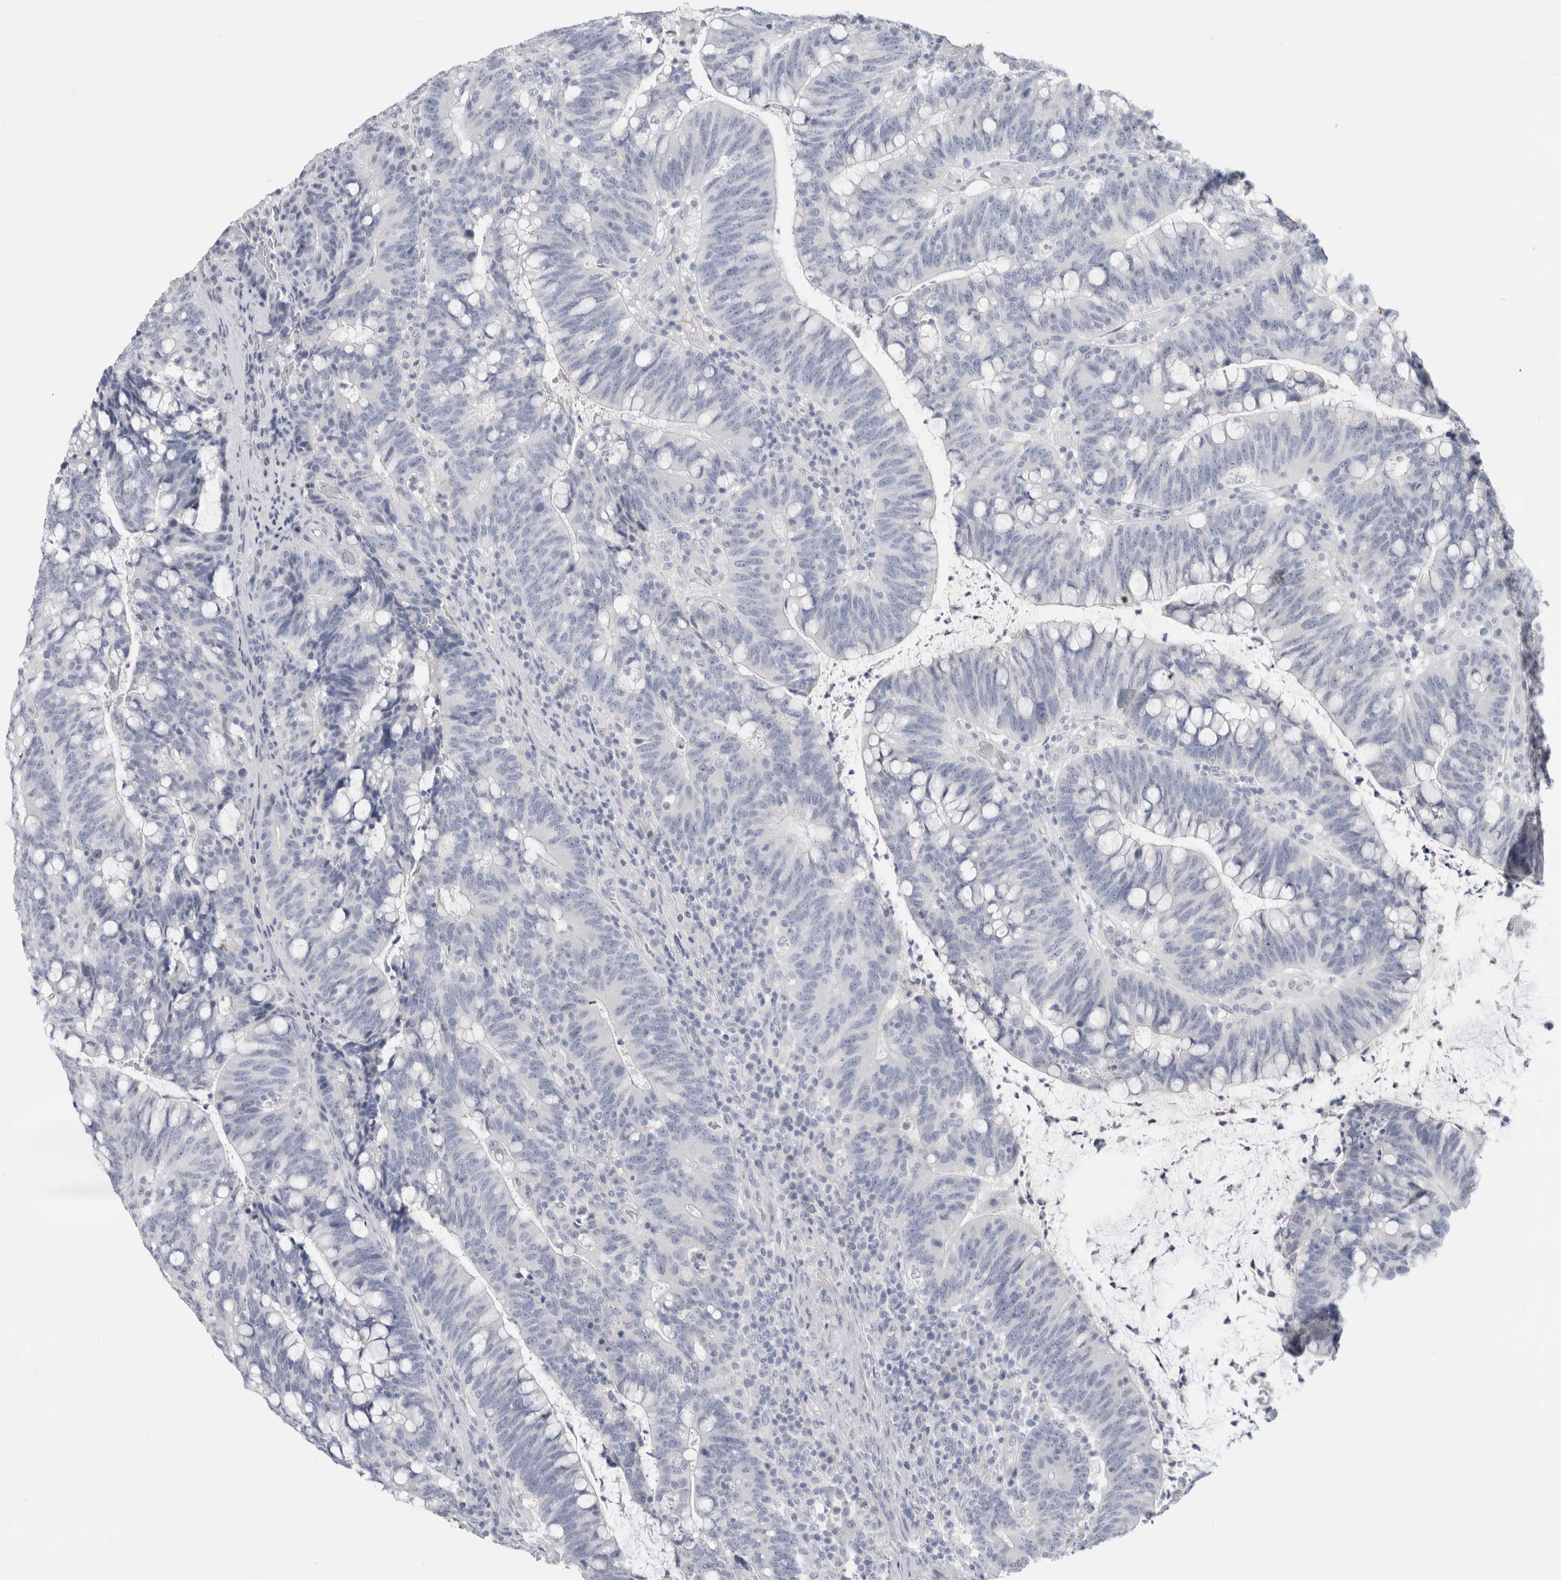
{"staining": {"intensity": "negative", "quantity": "none", "location": "none"}, "tissue": "colorectal cancer", "cell_type": "Tumor cells", "image_type": "cancer", "snomed": [{"axis": "morphology", "description": "Adenocarcinoma, NOS"}, {"axis": "topography", "description": "Colon"}], "caption": "Colorectal cancer stained for a protein using immunohistochemistry (IHC) shows no positivity tumor cells.", "gene": "SLC6A1", "patient": {"sex": "female", "age": 66}}